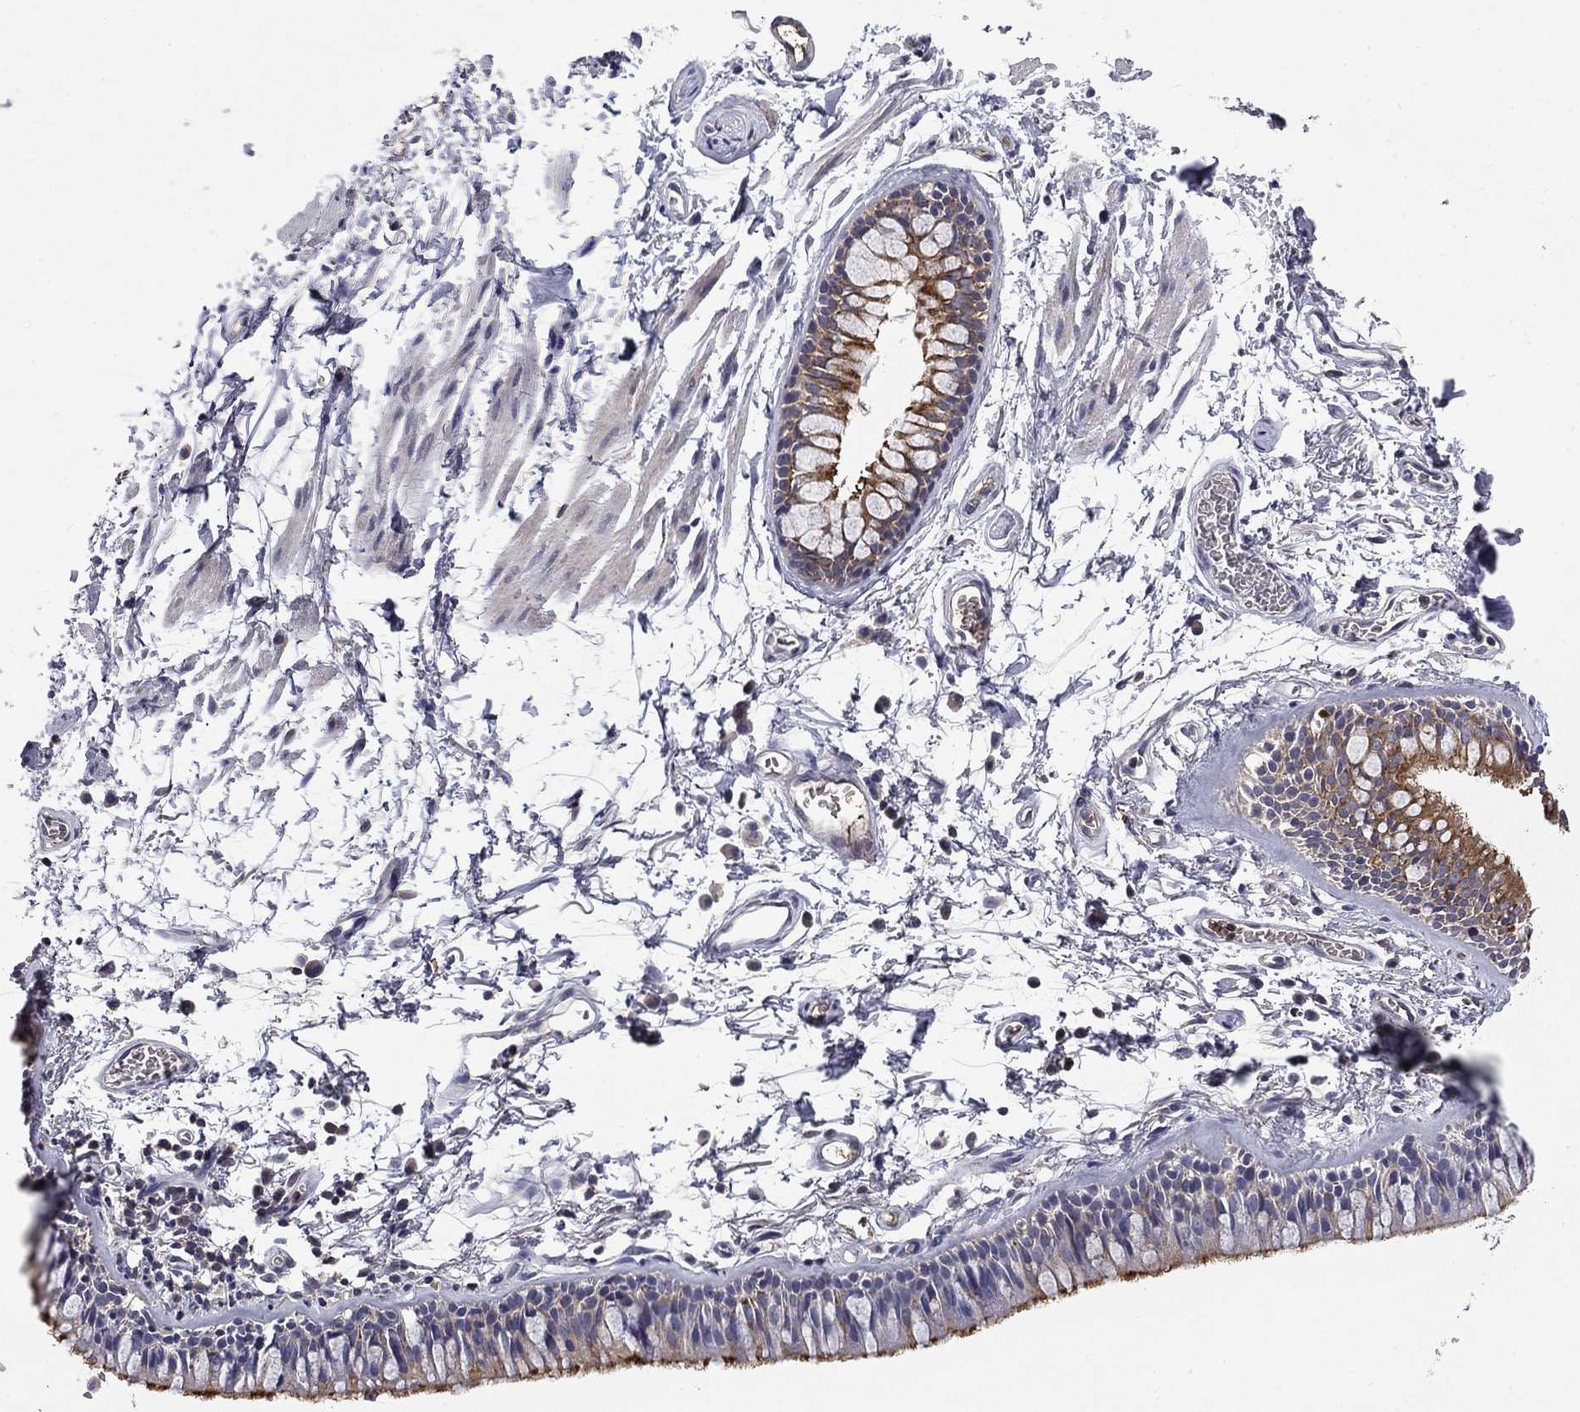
{"staining": {"intensity": "negative", "quantity": "none", "location": "none"}, "tissue": "soft tissue", "cell_type": "Chondrocytes", "image_type": "normal", "snomed": [{"axis": "morphology", "description": "Normal tissue, NOS"}, {"axis": "topography", "description": "Cartilage tissue"}, {"axis": "topography", "description": "Bronchus"}], "caption": "Chondrocytes are negative for brown protein staining in benign soft tissue. (Immunohistochemistry (ihc), brightfield microscopy, high magnification).", "gene": "CEACAM7", "patient": {"sex": "female", "age": 79}}